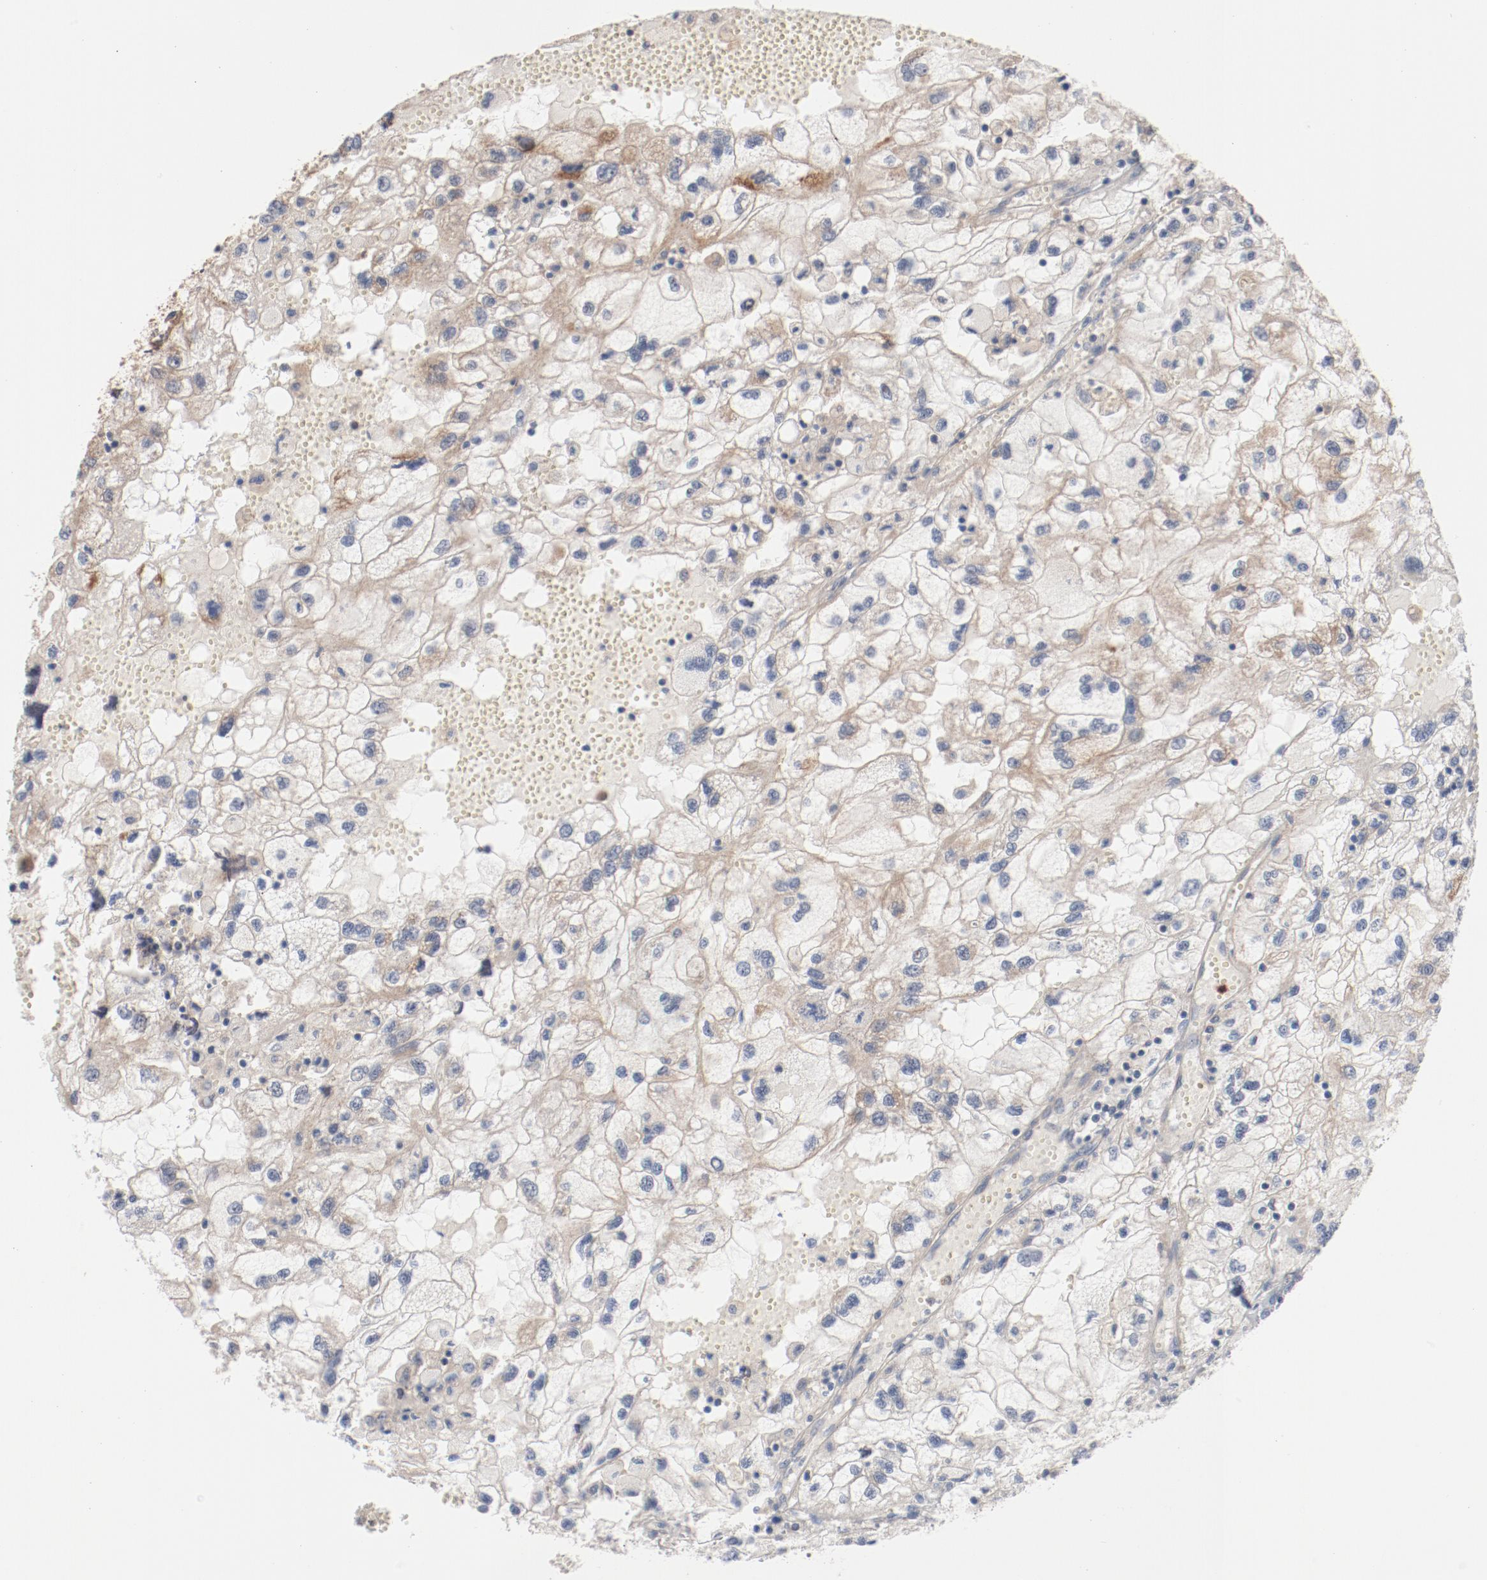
{"staining": {"intensity": "weak", "quantity": ">75%", "location": "cytoplasmic/membranous"}, "tissue": "renal cancer", "cell_type": "Tumor cells", "image_type": "cancer", "snomed": [{"axis": "morphology", "description": "Normal tissue, NOS"}, {"axis": "morphology", "description": "Adenocarcinoma, NOS"}, {"axis": "topography", "description": "Kidney"}], "caption": "A histopathology image of renal adenocarcinoma stained for a protein displays weak cytoplasmic/membranous brown staining in tumor cells.", "gene": "RNASE11", "patient": {"sex": "male", "age": 71}}